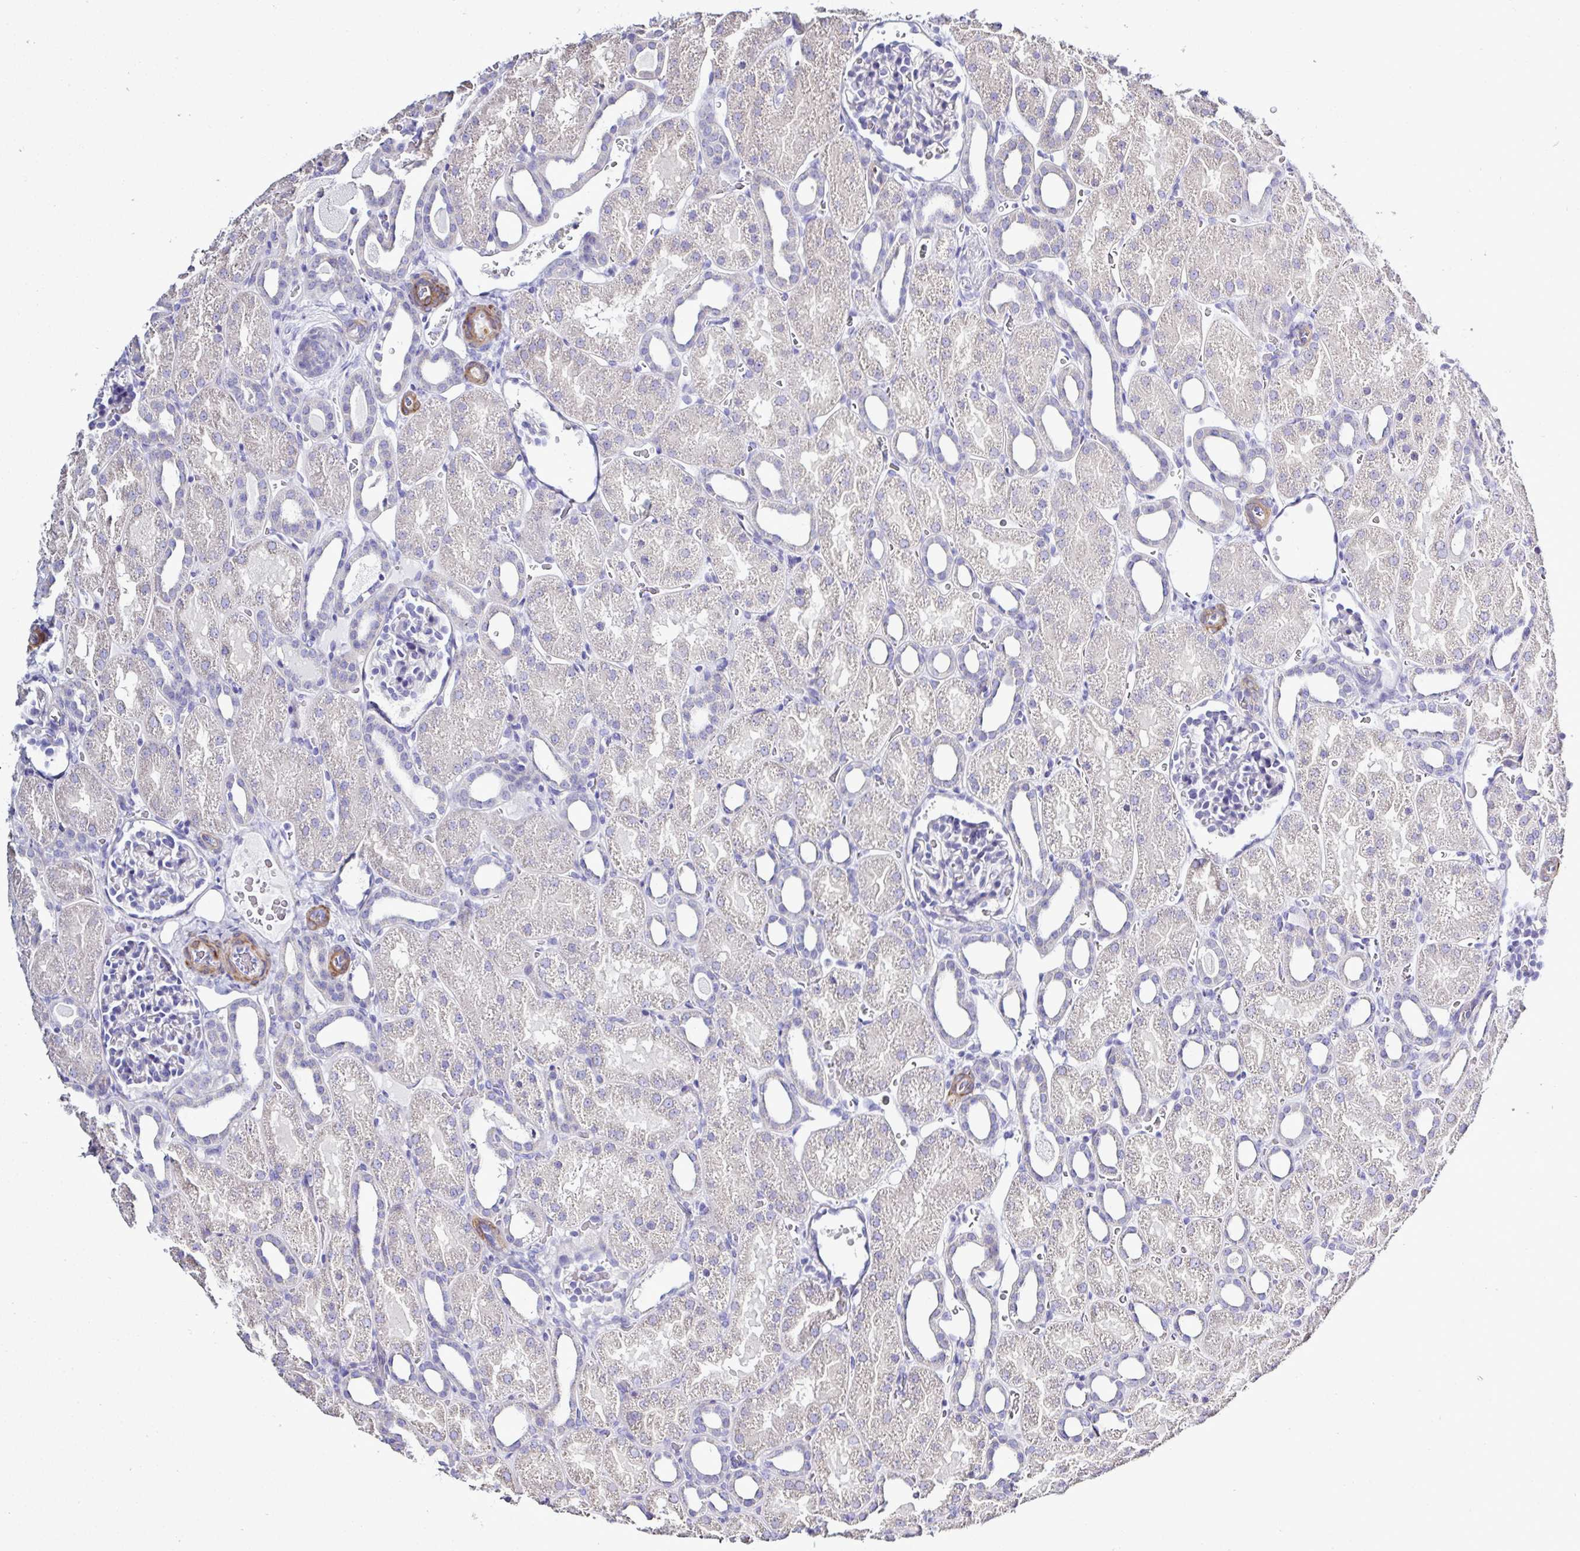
{"staining": {"intensity": "negative", "quantity": "none", "location": "none"}, "tissue": "kidney", "cell_type": "Cells in glomeruli", "image_type": "normal", "snomed": [{"axis": "morphology", "description": "Normal tissue, NOS"}, {"axis": "topography", "description": "Kidney"}], "caption": "The immunohistochemistry image has no significant positivity in cells in glomeruli of kidney. Brightfield microscopy of immunohistochemistry (IHC) stained with DAB (3,3'-diaminobenzidine) (brown) and hematoxylin (blue), captured at high magnification.", "gene": "MED11", "patient": {"sex": "male", "age": 2}}